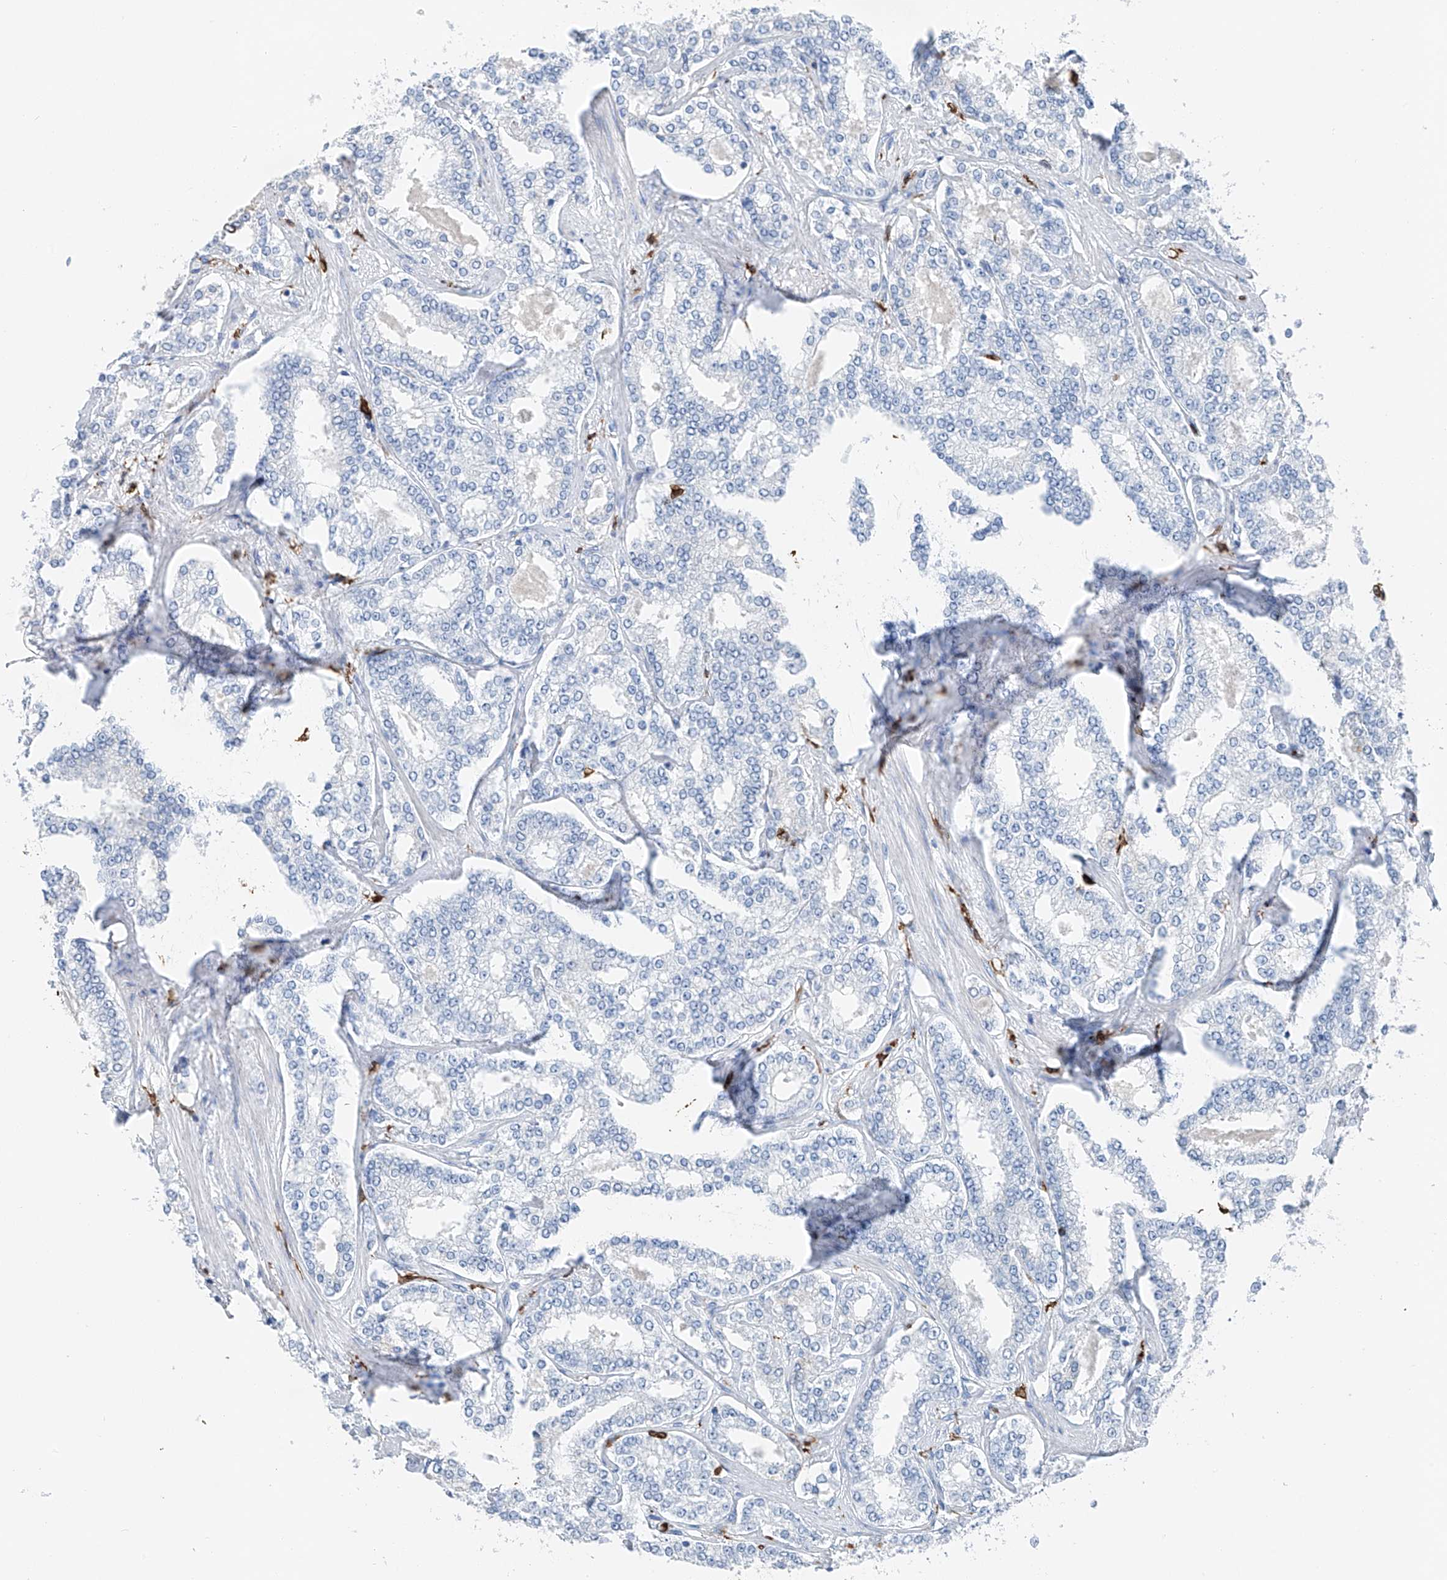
{"staining": {"intensity": "negative", "quantity": "none", "location": "none"}, "tissue": "prostate cancer", "cell_type": "Tumor cells", "image_type": "cancer", "snomed": [{"axis": "morphology", "description": "Normal tissue, NOS"}, {"axis": "morphology", "description": "Adenocarcinoma, High grade"}, {"axis": "topography", "description": "Prostate"}], "caption": "Tumor cells are negative for protein expression in human prostate cancer (high-grade adenocarcinoma).", "gene": "TBXAS1", "patient": {"sex": "male", "age": 83}}